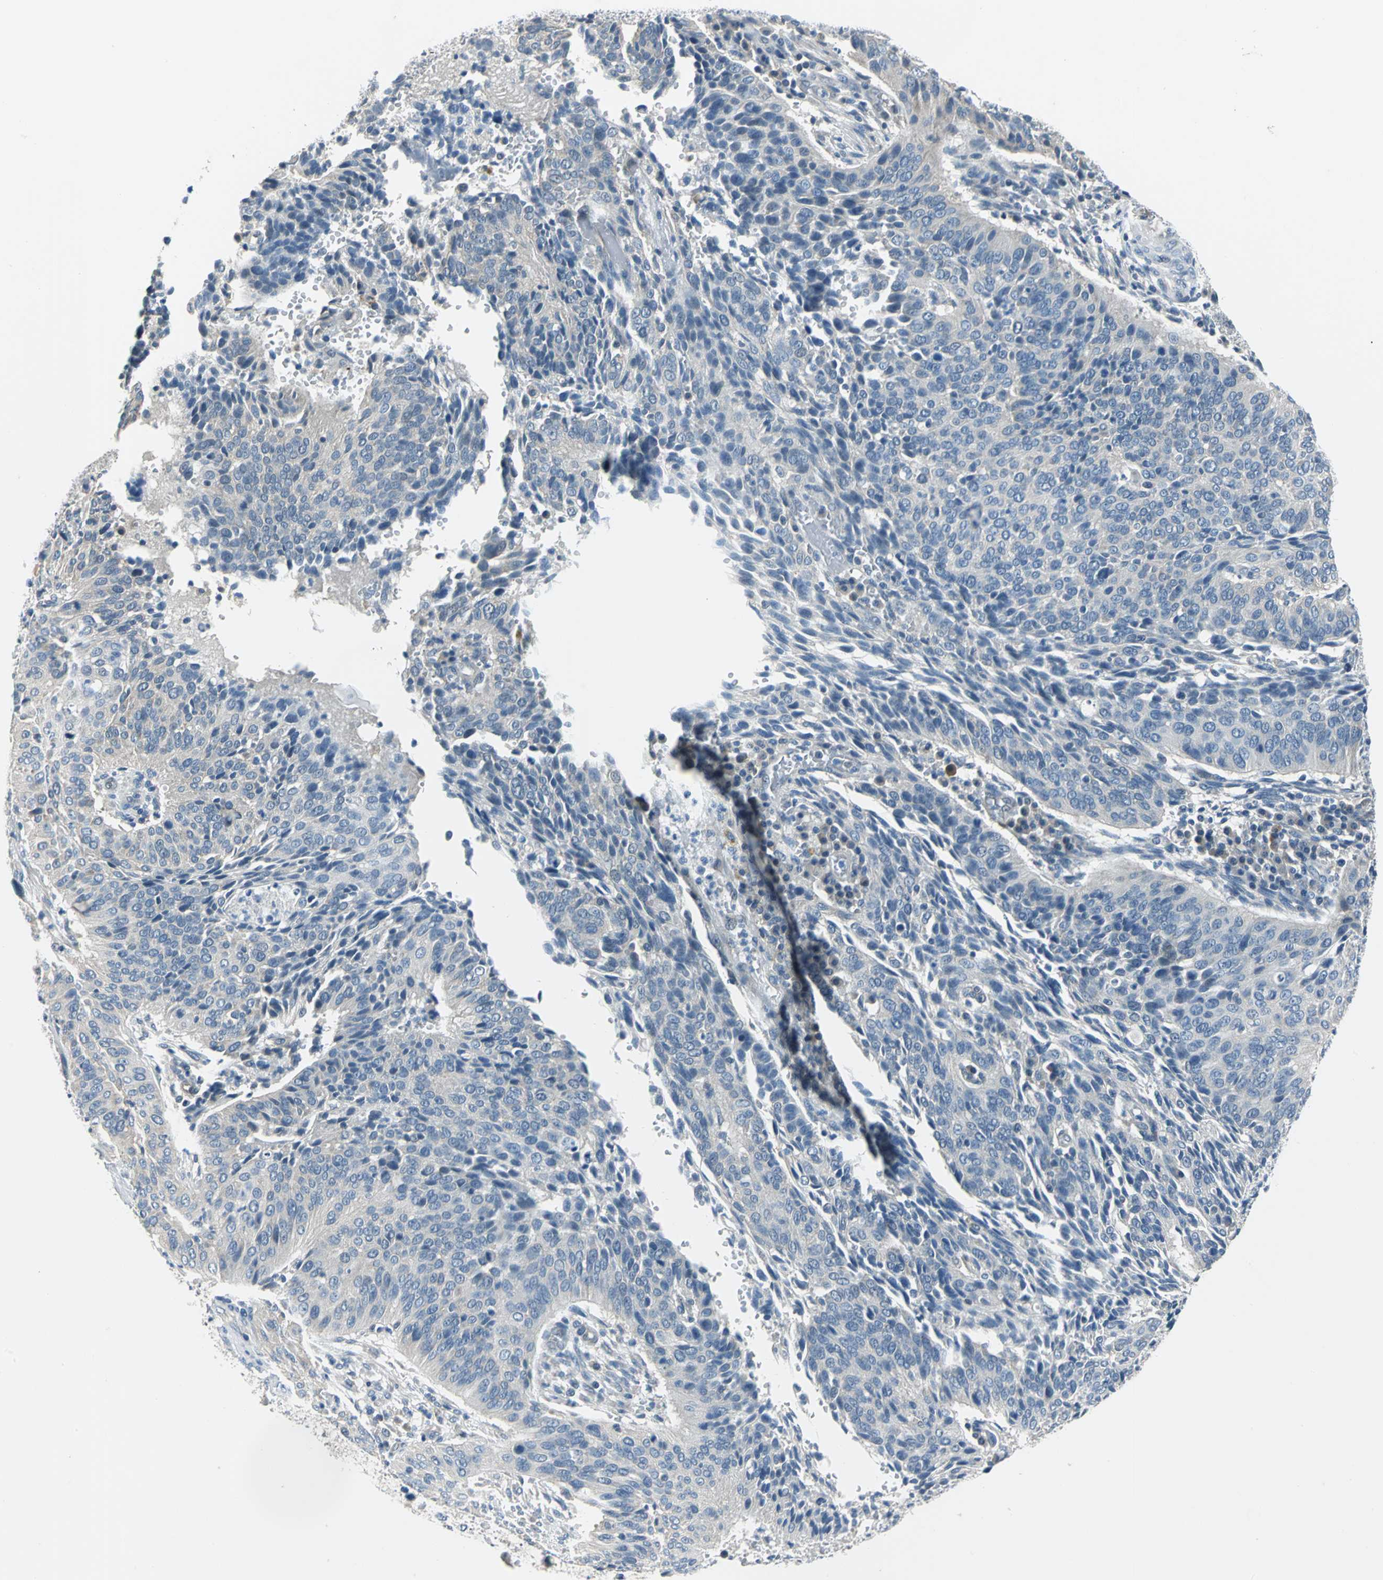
{"staining": {"intensity": "negative", "quantity": "none", "location": "none"}, "tissue": "cervical cancer", "cell_type": "Tumor cells", "image_type": "cancer", "snomed": [{"axis": "morphology", "description": "Squamous cell carcinoma, NOS"}, {"axis": "topography", "description": "Cervix"}], "caption": "Cervical squamous cell carcinoma stained for a protein using IHC demonstrates no staining tumor cells.", "gene": "ZNF415", "patient": {"sex": "female", "age": 39}}